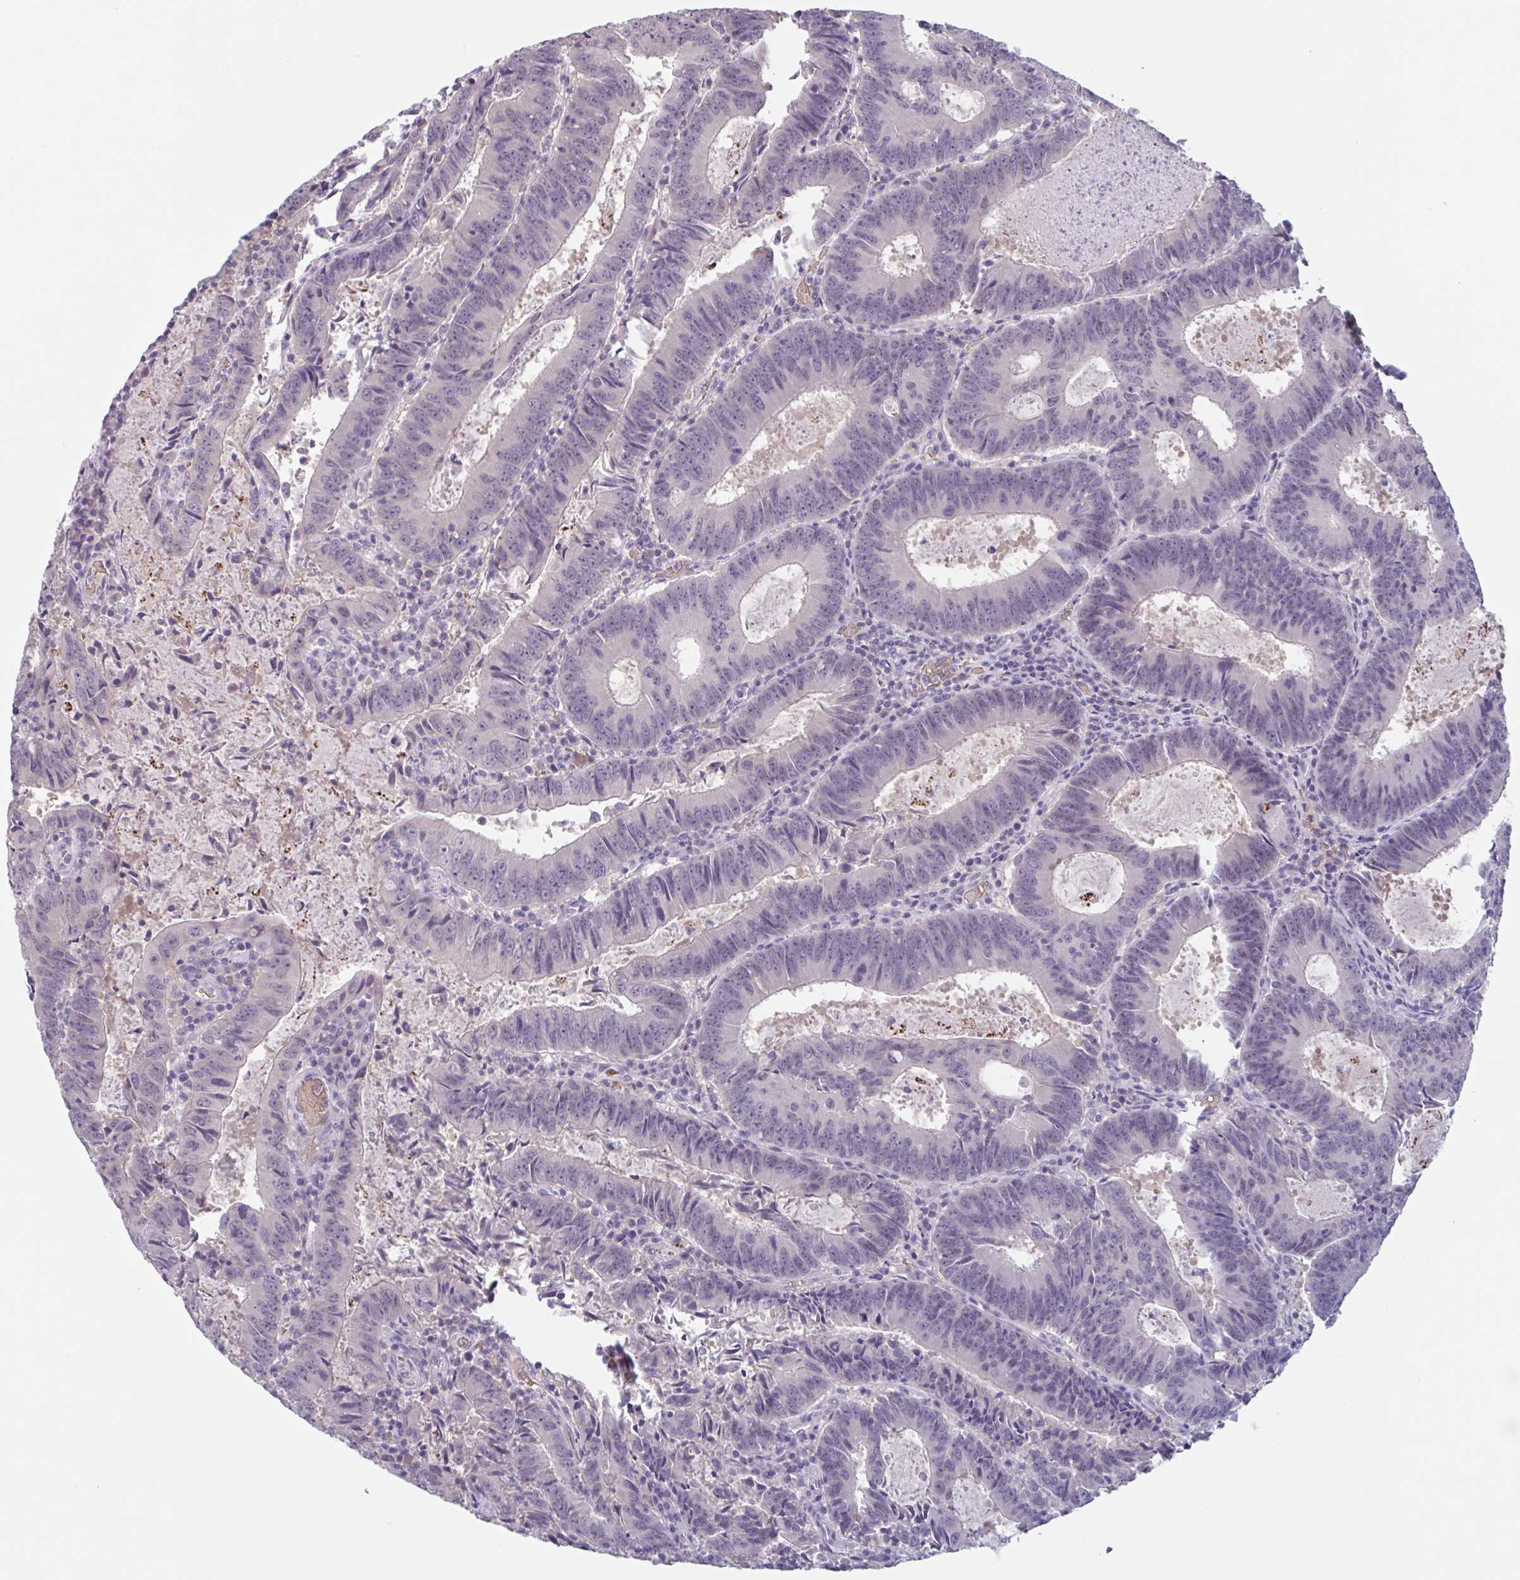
{"staining": {"intensity": "negative", "quantity": "none", "location": "none"}, "tissue": "colorectal cancer", "cell_type": "Tumor cells", "image_type": "cancer", "snomed": [{"axis": "morphology", "description": "Adenocarcinoma, NOS"}, {"axis": "topography", "description": "Colon"}], "caption": "Immunohistochemistry (IHC) micrograph of neoplastic tissue: human adenocarcinoma (colorectal) stained with DAB (3,3'-diaminobenzidine) reveals no significant protein positivity in tumor cells.", "gene": "RHAG", "patient": {"sex": "male", "age": 67}}